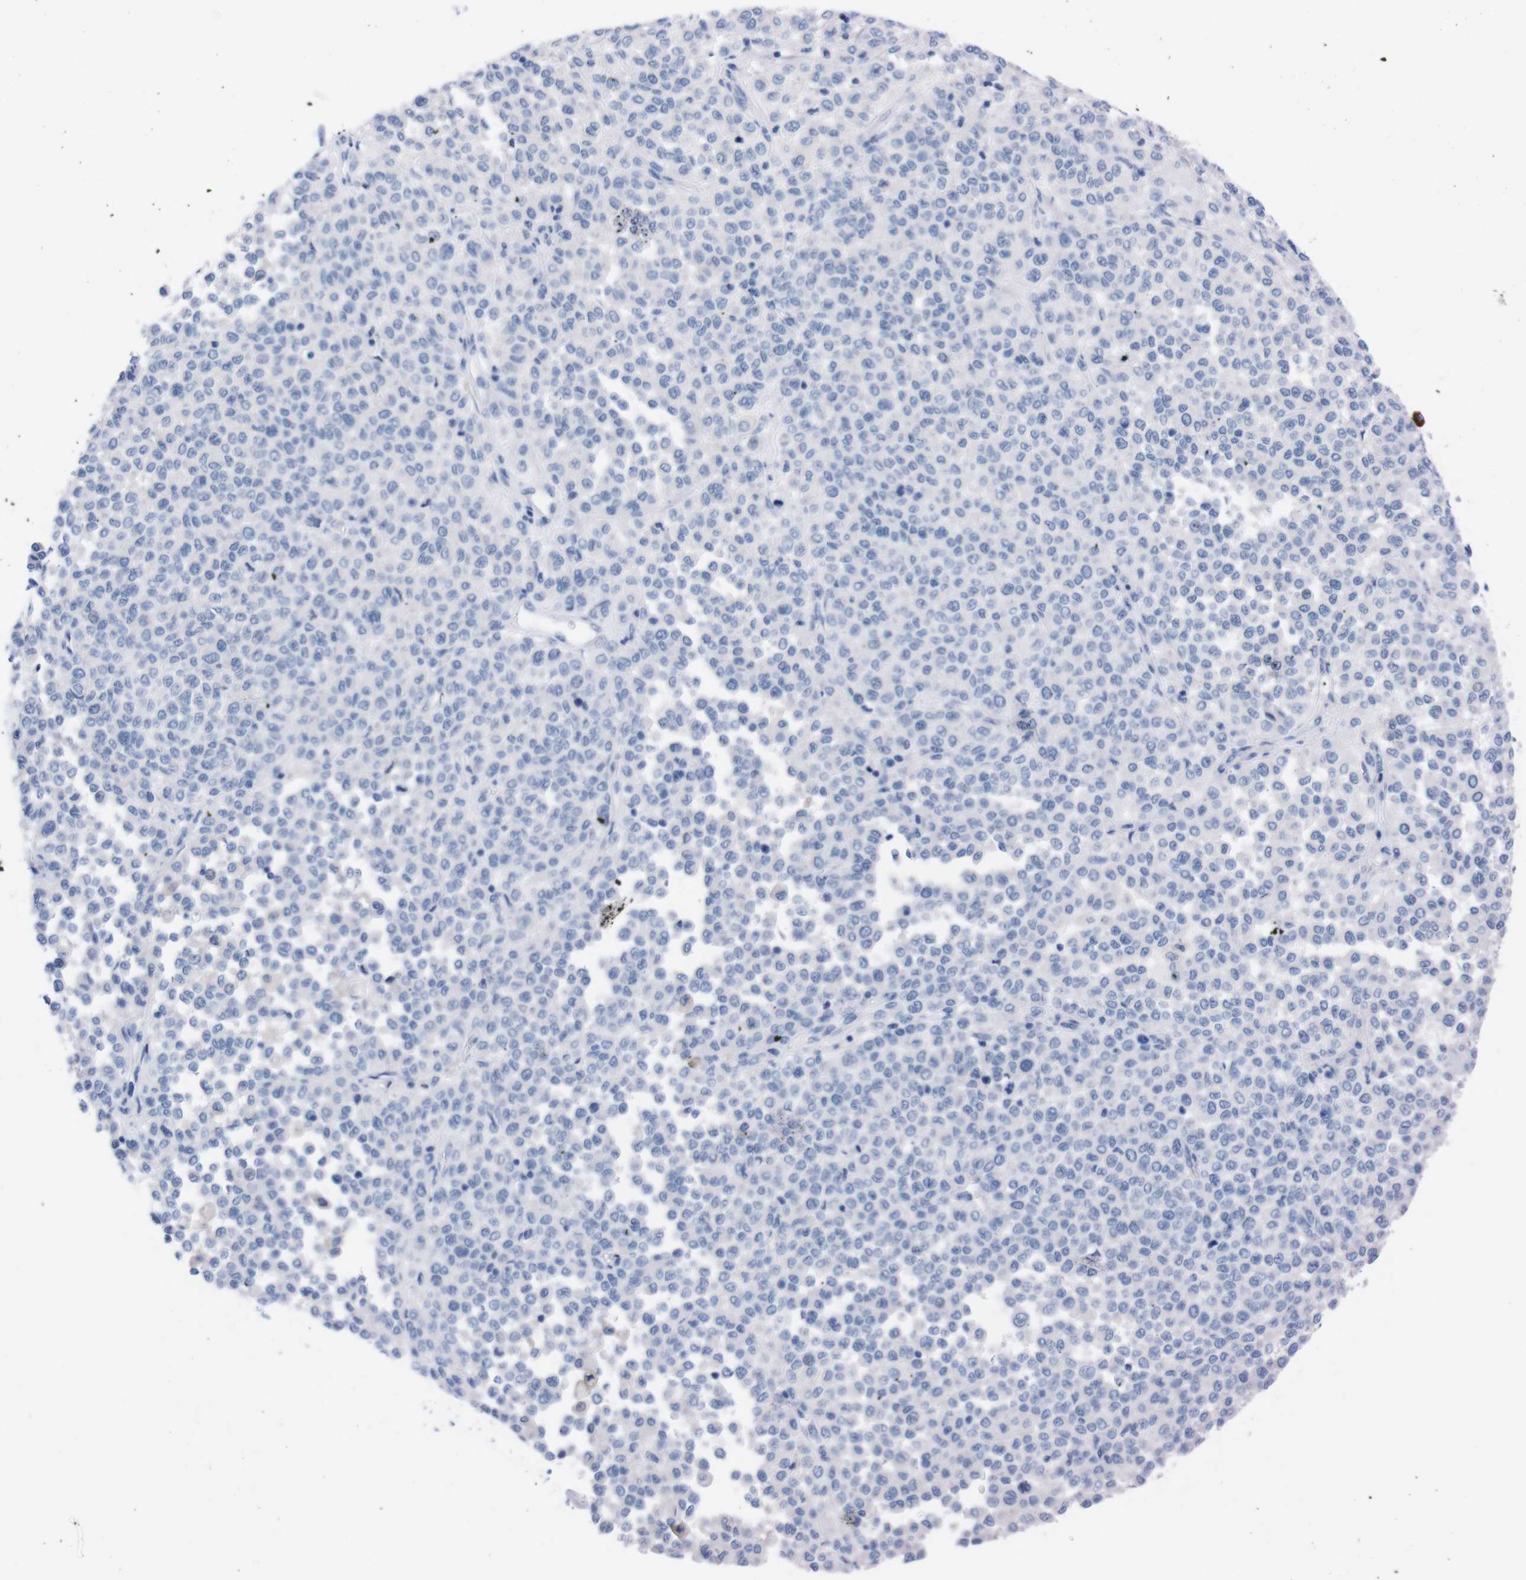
{"staining": {"intensity": "negative", "quantity": "none", "location": "none"}, "tissue": "melanoma", "cell_type": "Tumor cells", "image_type": "cancer", "snomed": [{"axis": "morphology", "description": "Malignant melanoma, Metastatic site"}, {"axis": "topography", "description": "Pancreas"}], "caption": "The immunohistochemistry micrograph has no significant staining in tumor cells of malignant melanoma (metastatic site) tissue. (Stains: DAB immunohistochemistry (IHC) with hematoxylin counter stain, Microscopy: brightfield microscopy at high magnification).", "gene": "TMEM243", "patient": {"sex": "female", "age": 30}}